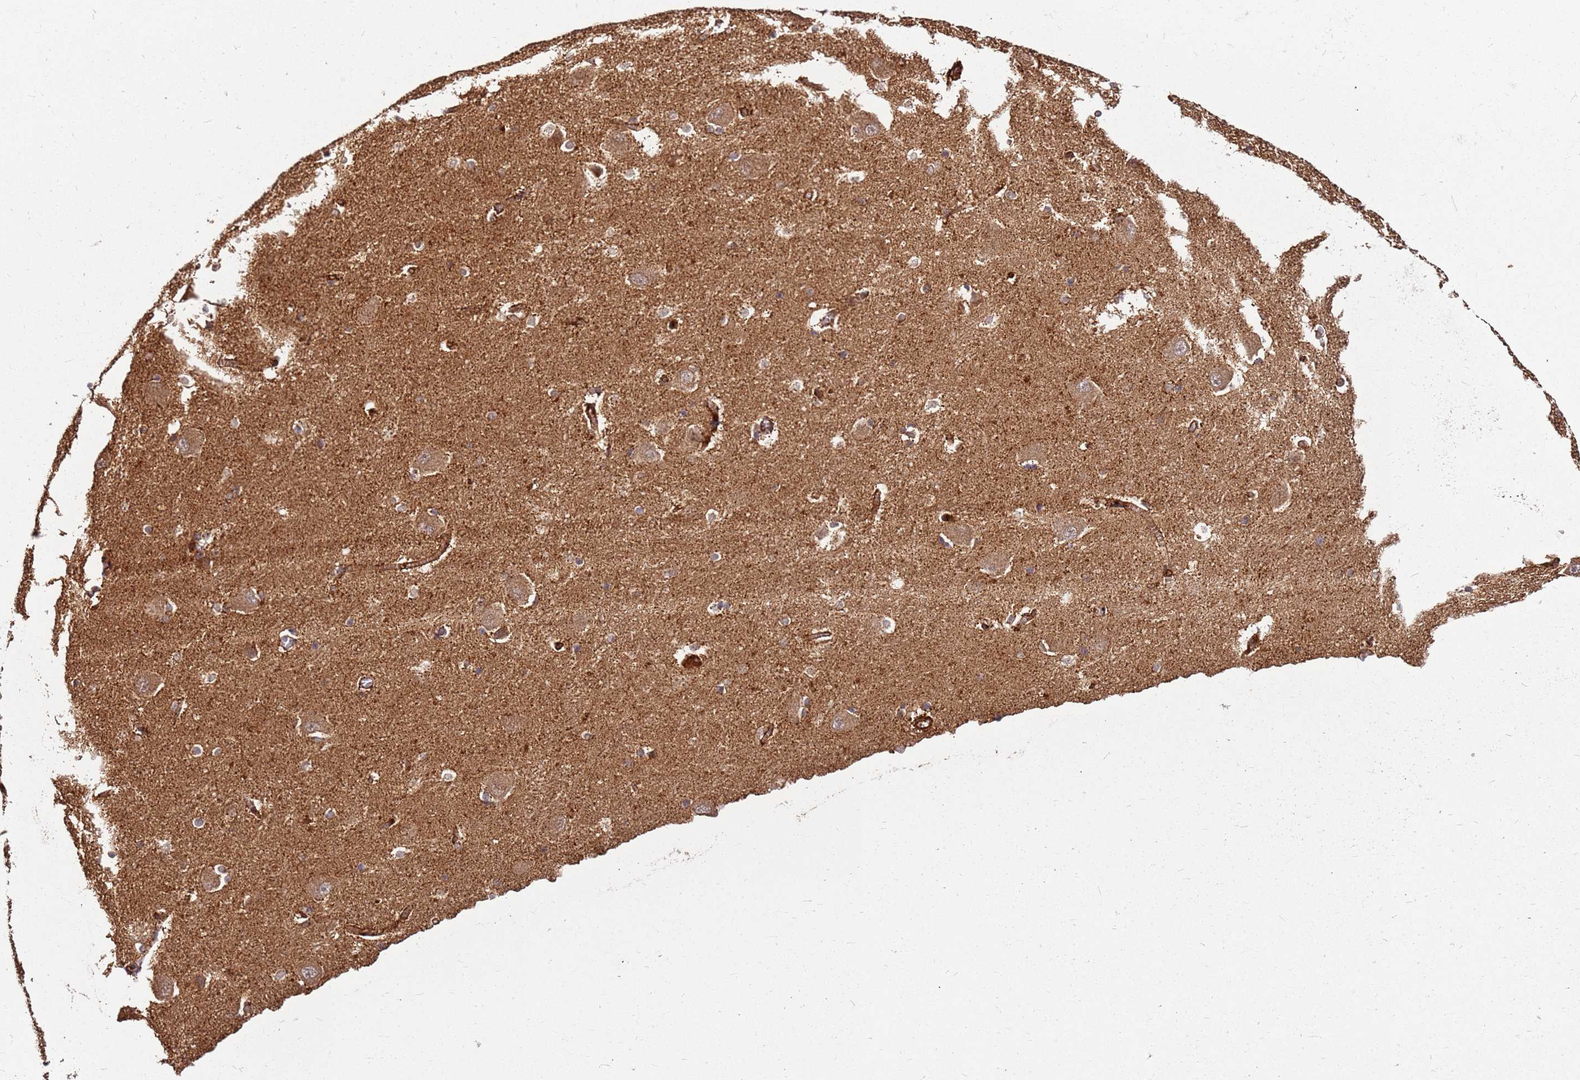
{"staining": {"intensity": "moderate", "quantity": "25%-75%", "location": "cytoplasmic/membranous"}, "tissue": "caudate", "cell_type": "Glial cells", "image_type": "normal", "snomed": [{"axis": "morphology", "description": "Normal tissue, NOS"}, {"axis": "topography", "description": "Lateral ventricle wall"}], "caption": "Immunohistochemical staining of benign human caudate reveals medium levels of moderate cytoplasmic/membranous staining in approximately 25%-75% of glial cells.", "gene": "DVL3", "patient": {"sex": "male", "age": 37}}